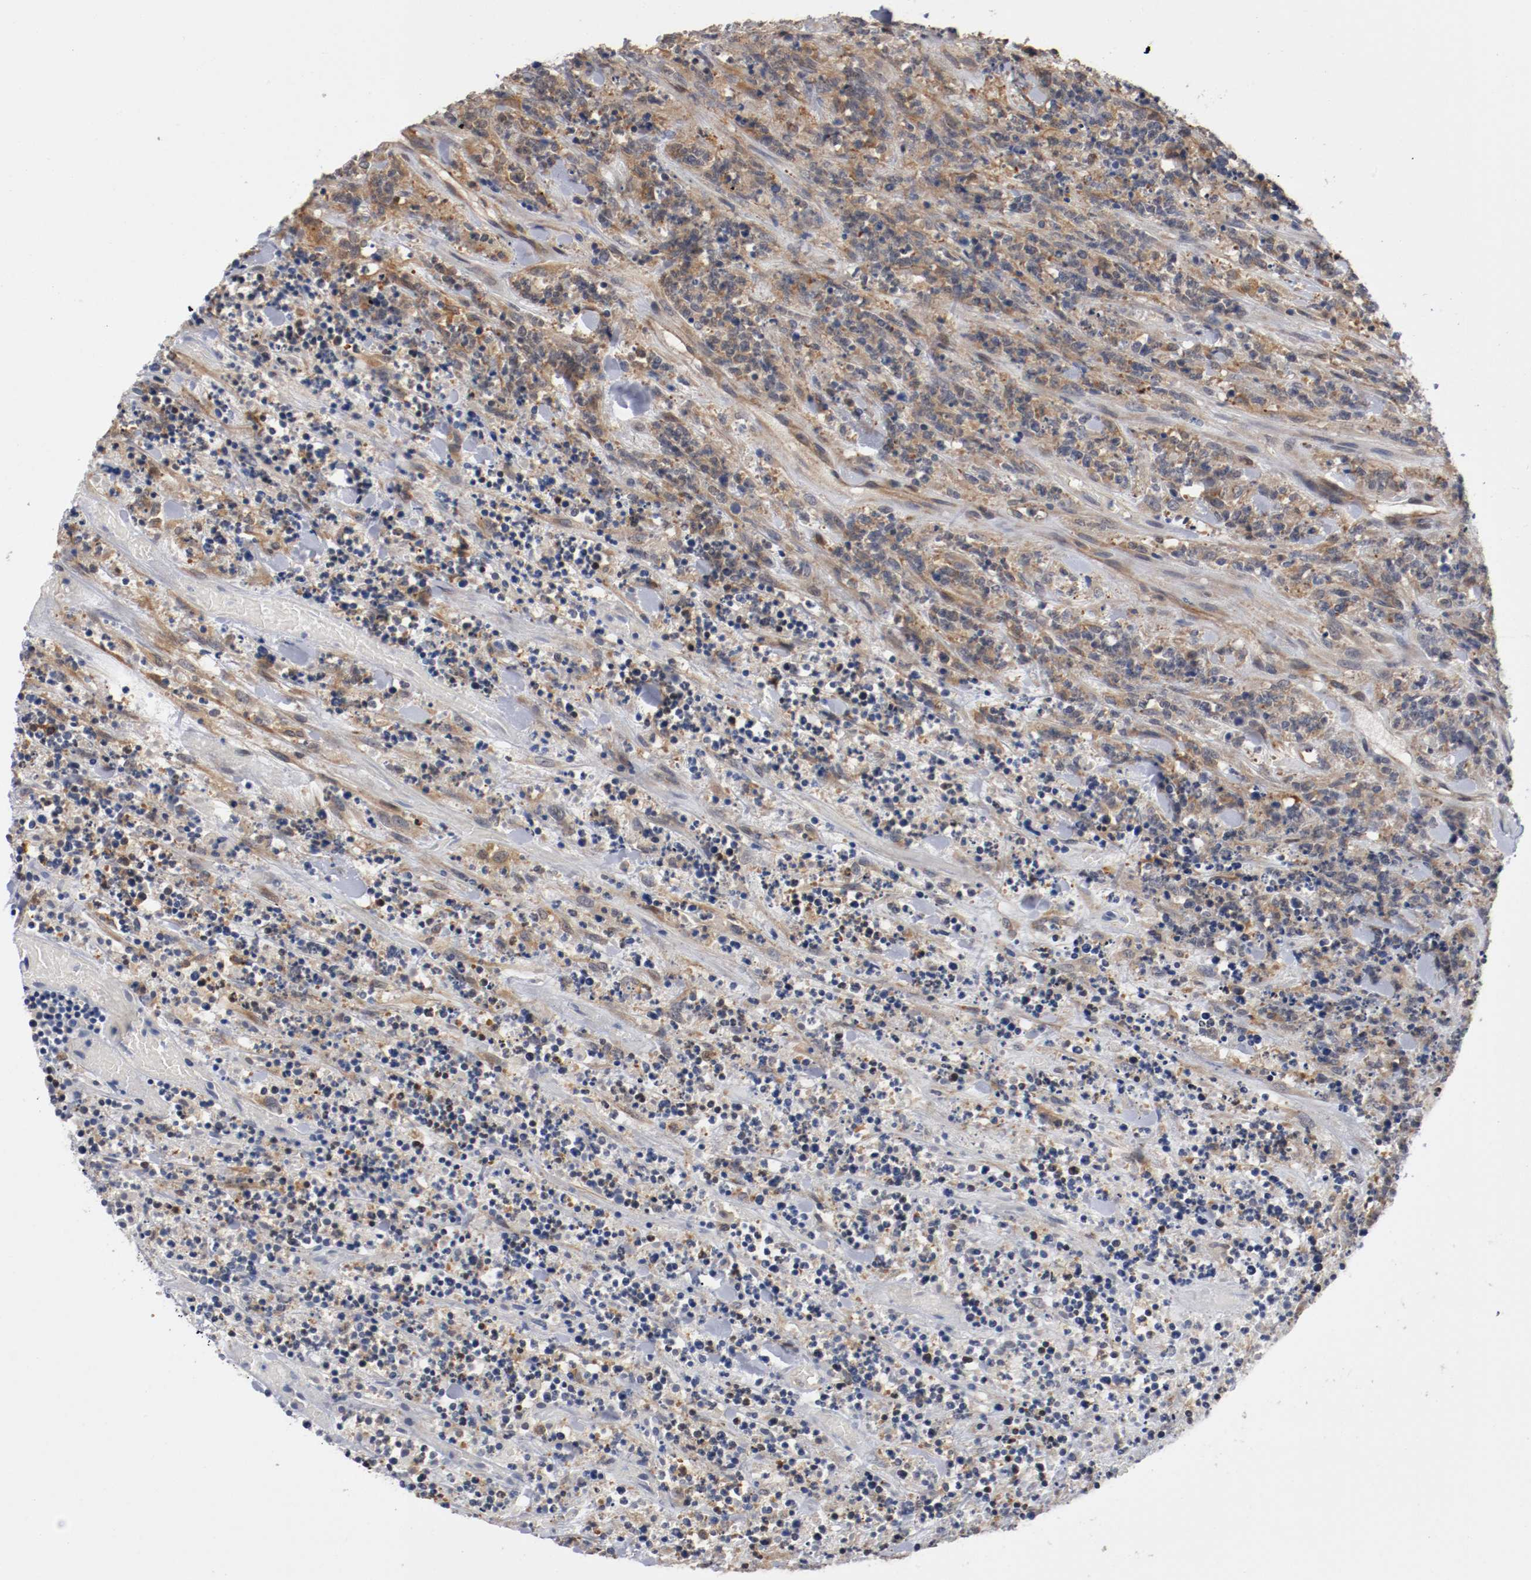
{"staining": {"intensity": "weak", "quantity": "<25%", "location": "cytoplasmic/membranous"}, "tissue": "lymphoma", "cell_type": "Tumor cells", "image_type": "cancer", "snomed": [{"axis": "morphology", "description": "Malignant lymphoma, non-Hodgkin's type, High grade"}, {"axis": "topography", "description": "Soft tissue"}], "caption": "Immunohistochemical staining of human malignant lymphoma, non-Hodgkin's type (high-grade) displays no significant positivity in tumor cells.", "gene": "RBM23", "patient": {"sex": "male", "age": 18}}